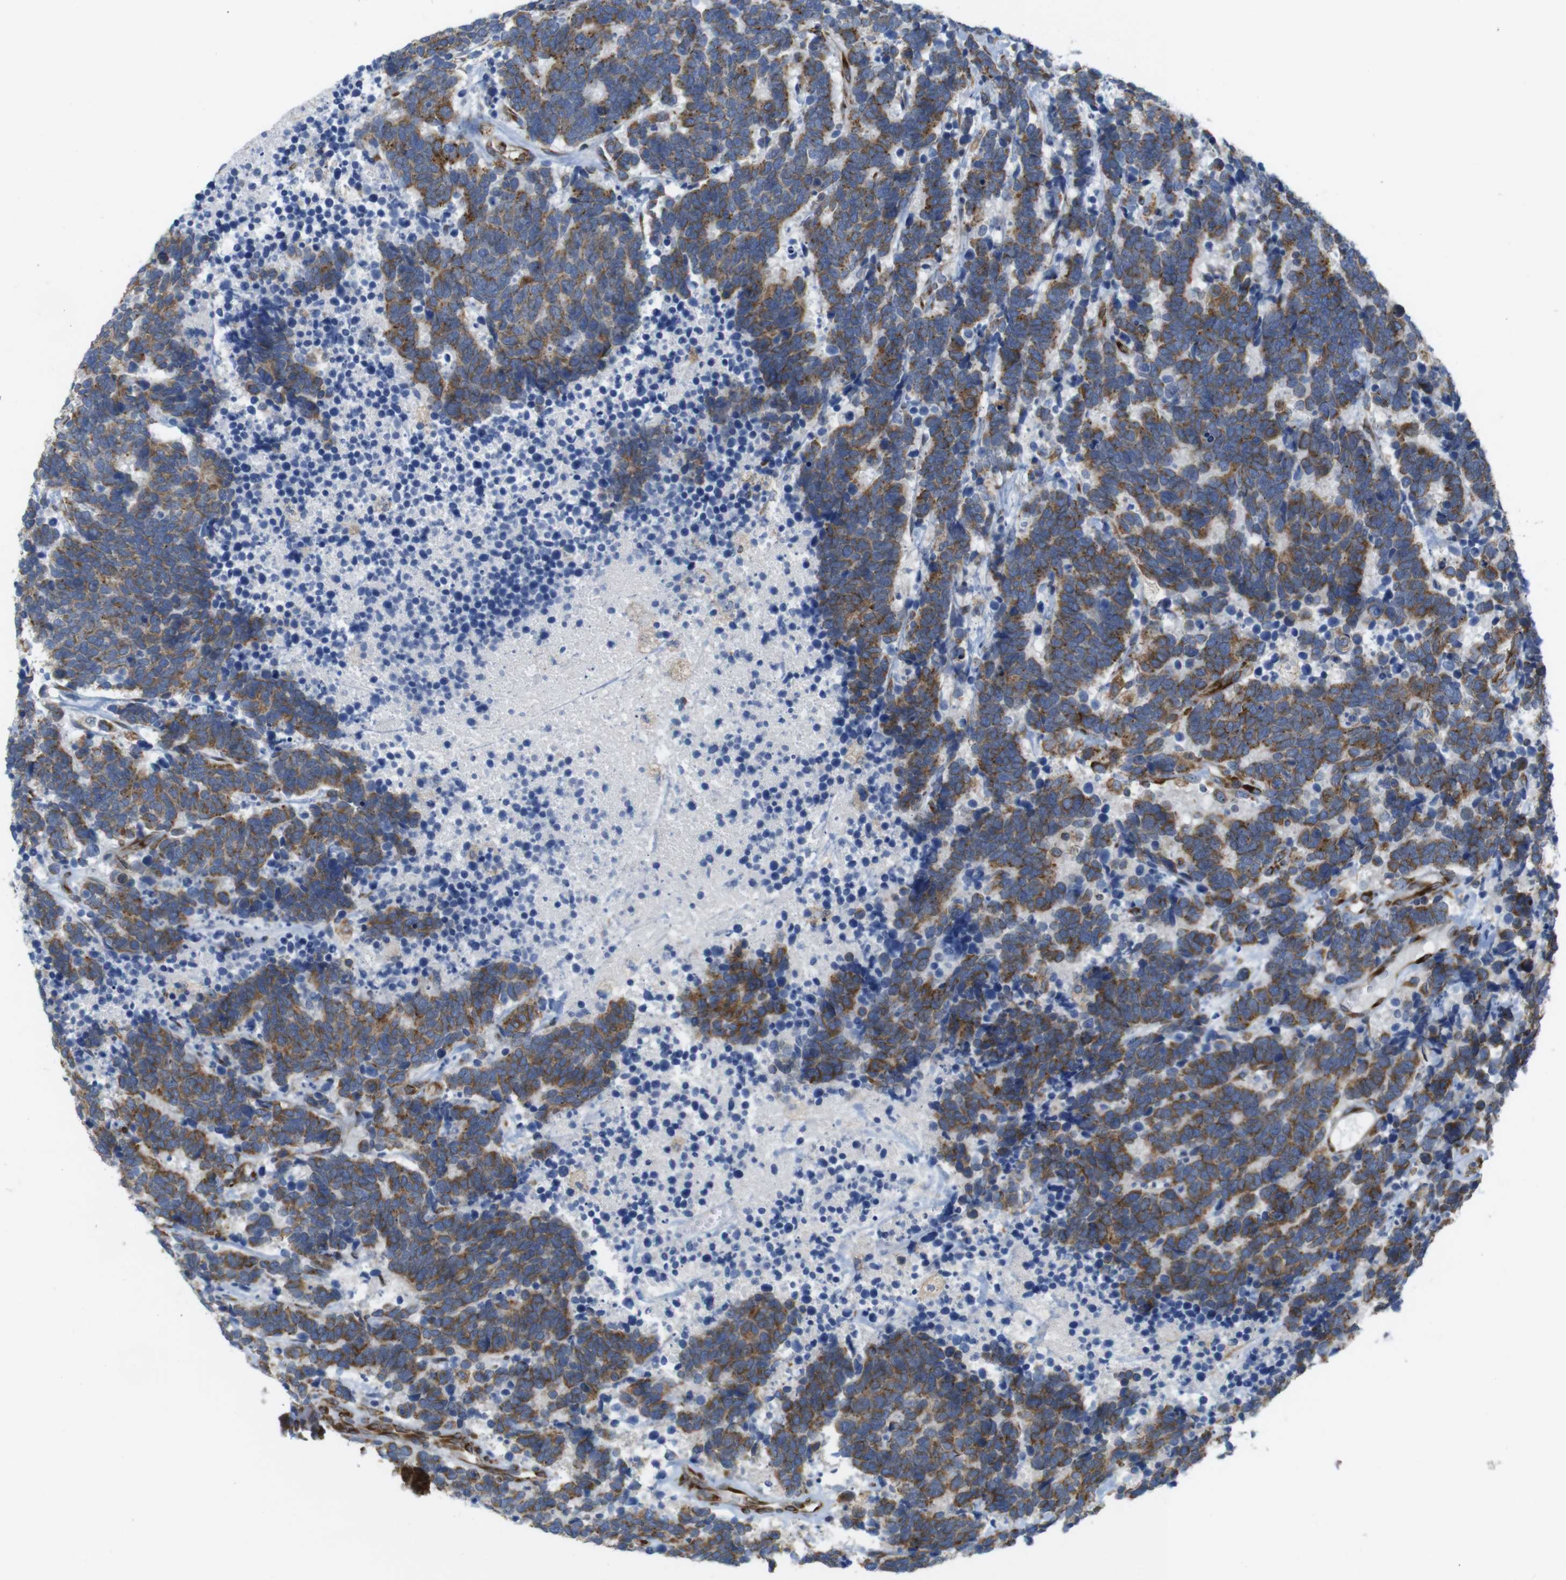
{"staining": {"intensity": "moderate", "quantity": ">75%", "location": "cytoplasmic/membranous"}, "tissue": "carcinoid", "cell_type": "Tumor cells", "image_type": "cancer", "snomed": [{"axis": "morphology", "description": "Carcinoma, NOS"}, {"axis": "morphology", "description": "Carcinoid, malignant, NOS"}, {"axis": "topography", "description": "Urinary bladder"}], "caption": "This histopathology image shows carcinoid stained with IHC to label a protein in brown. The cytoplasmic/membranous of tumor cells show moderate positivity for the protein. Nuclei are counter-stained blue.", "gene": "PCNX2", "patient": {"sex": "male", "age": 57}}